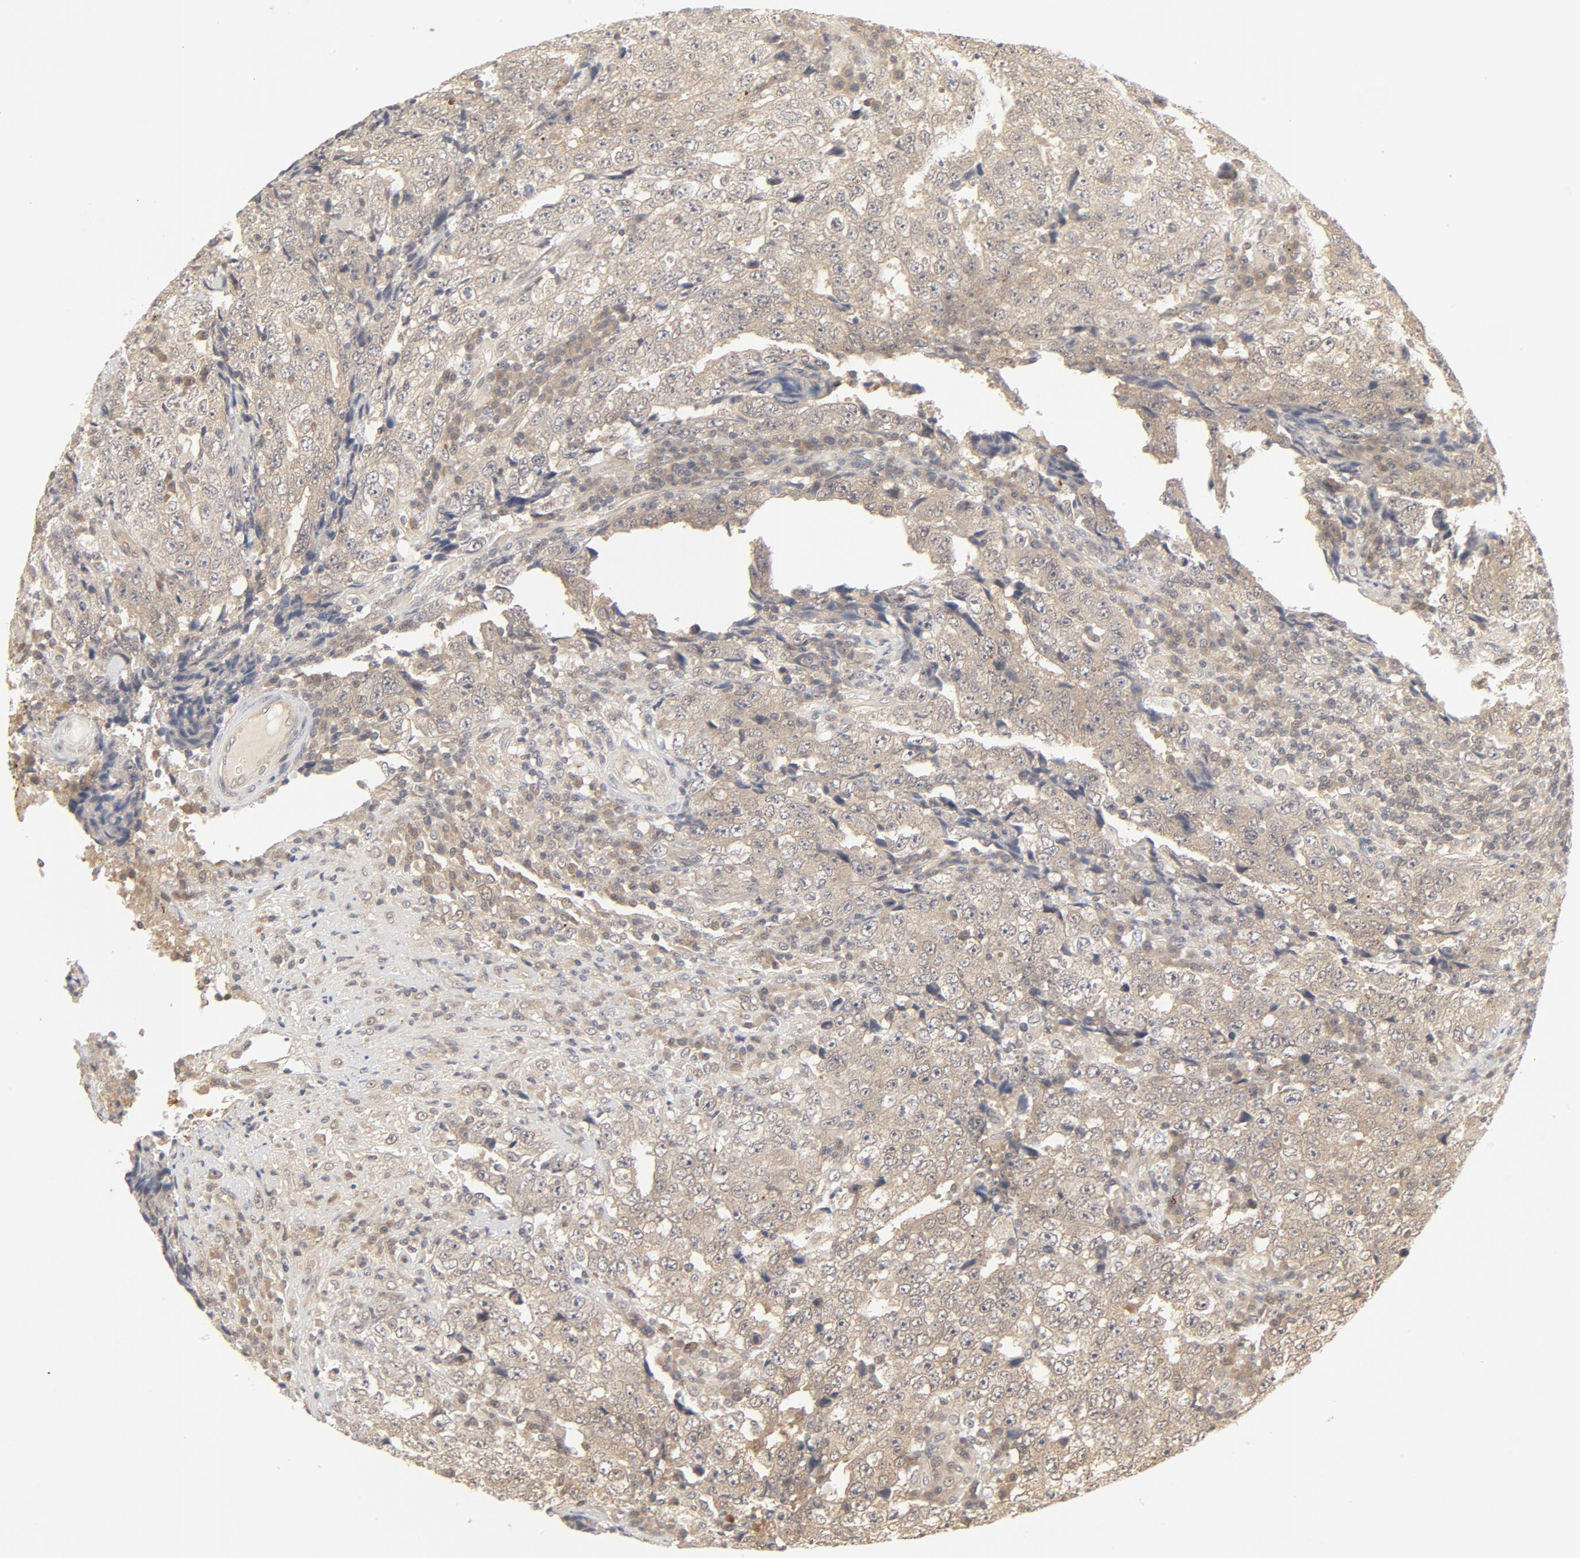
{"staining": {"intensity": "weak", "quantity": ">75%", "location": "cytoplasmic/membranous"}, "tissue": "testis cancer", "cell_type": "Tumor cells", "image_type": "cancer", "snomed": [{"axis": "morphology", "description": "Necrosis, NOS"}, {"axis": "morphology", "description": "Carcinoma, Embryonal, NOS"}, {"axis": "topography", "description": "Testis"}], "caption": "An immunohistochemistry histopathology image of neoplastic tissue is shown. Protein staining in brown labels weak cytoplasmic/membranous positivity in testis embryonal carcinoma within tumor cells. The protein is shown in brown color, while the nuclei are stained blue.", "gene": "NEDD8", "patient": {"sex": "male", "age": 19}}